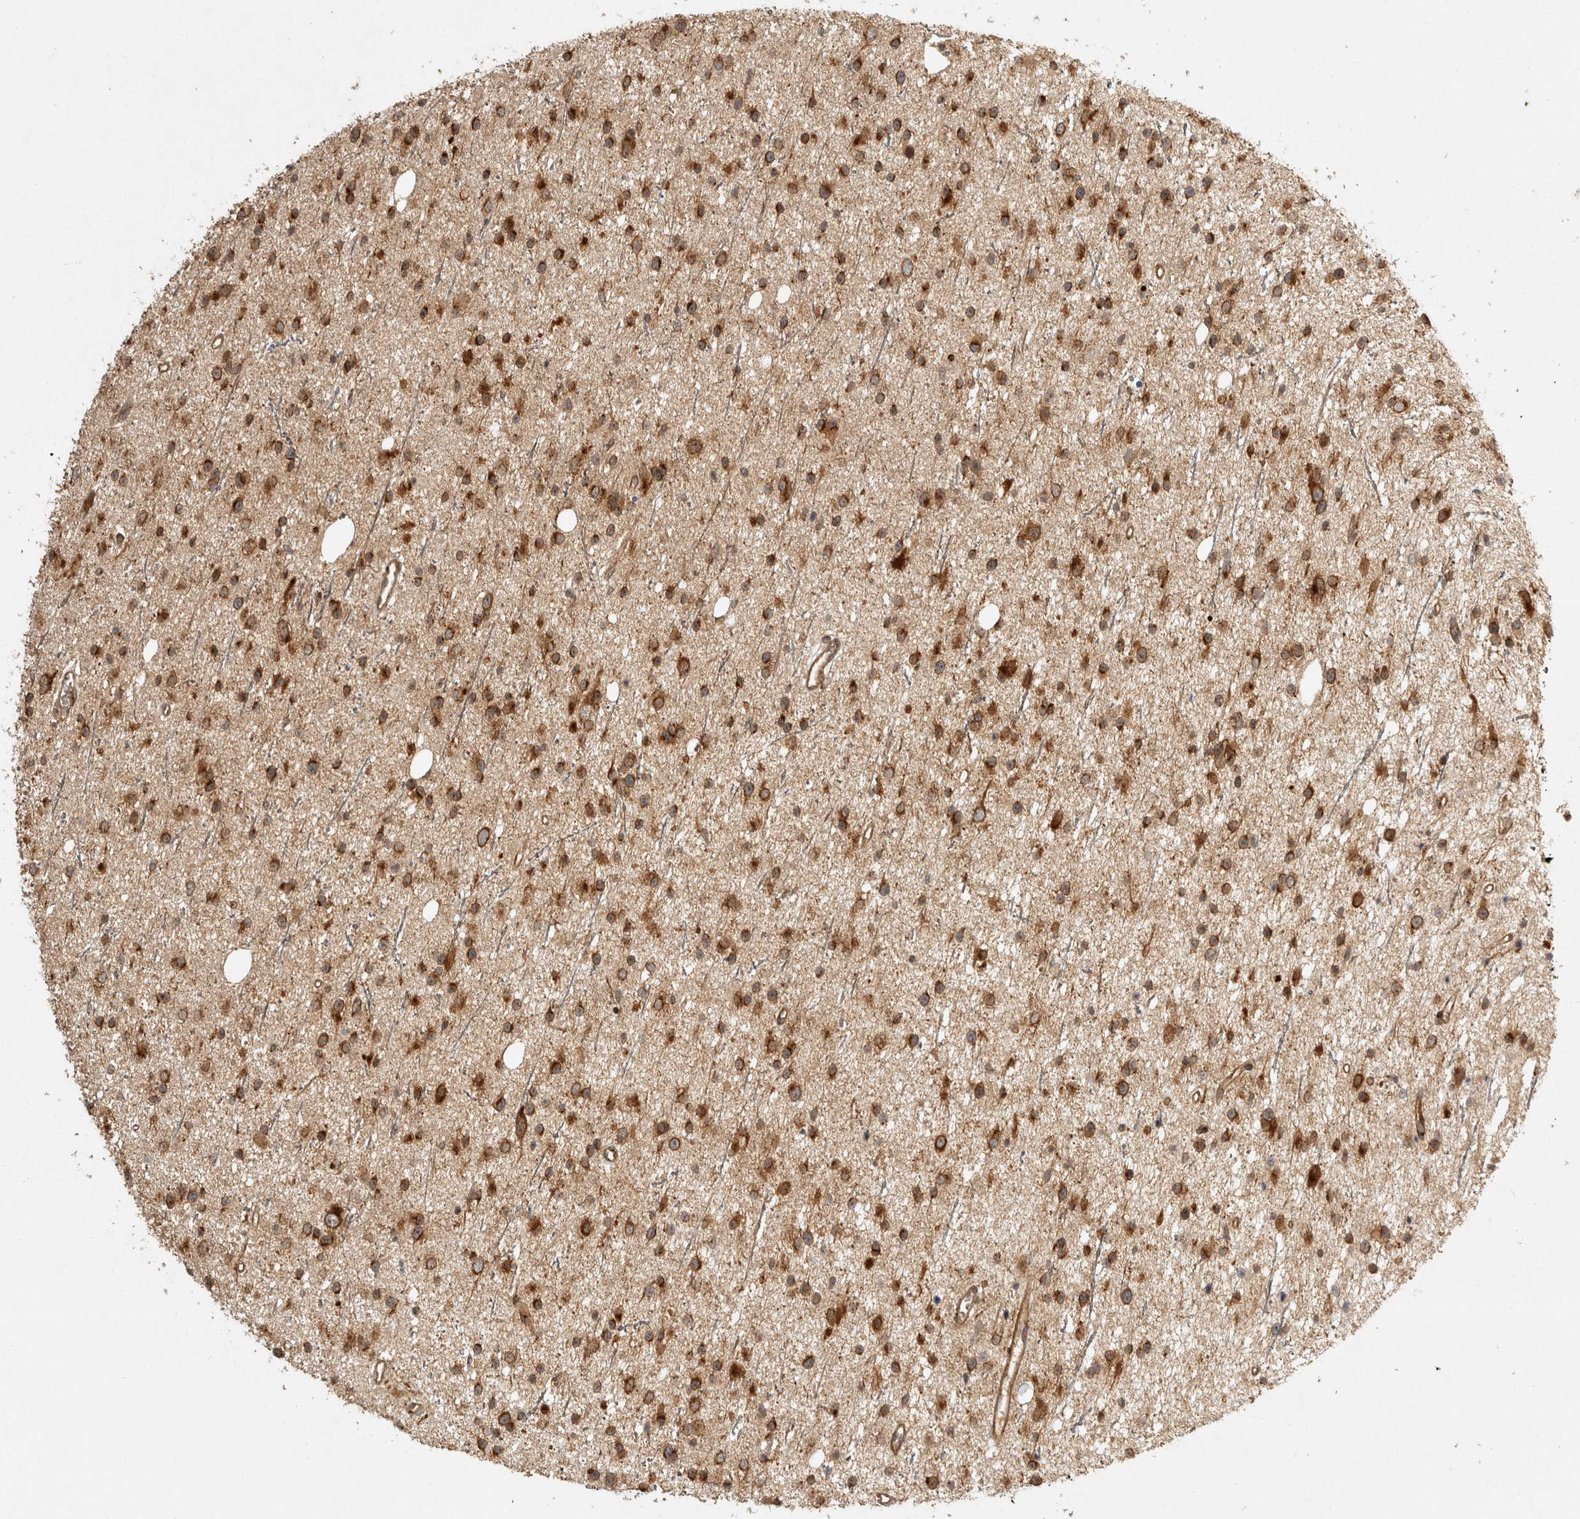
{"staining": {"intensity": "strong", "quantity": ">75%", "location": "cytoplasmic/membranous"}, "tissue": "glioma", "cell_type": "Tumor cells", "image_type": "cancer", "snomed": [{"axis": "morphology", "description": "Glioma, malignant, Low grade"}, {"axis": "topography", "description": "Cerebral cortex"}], "caption": "The photomicrograph exhibits immunohistochemical staining of malignant glioma (low-grade). There is strong cytoplasmic/membranous positivity is appreciated in approximately >75% of tumor cells.", "gene": "CAMSAP2", "patient": {"sex": "female", "age": 39}}